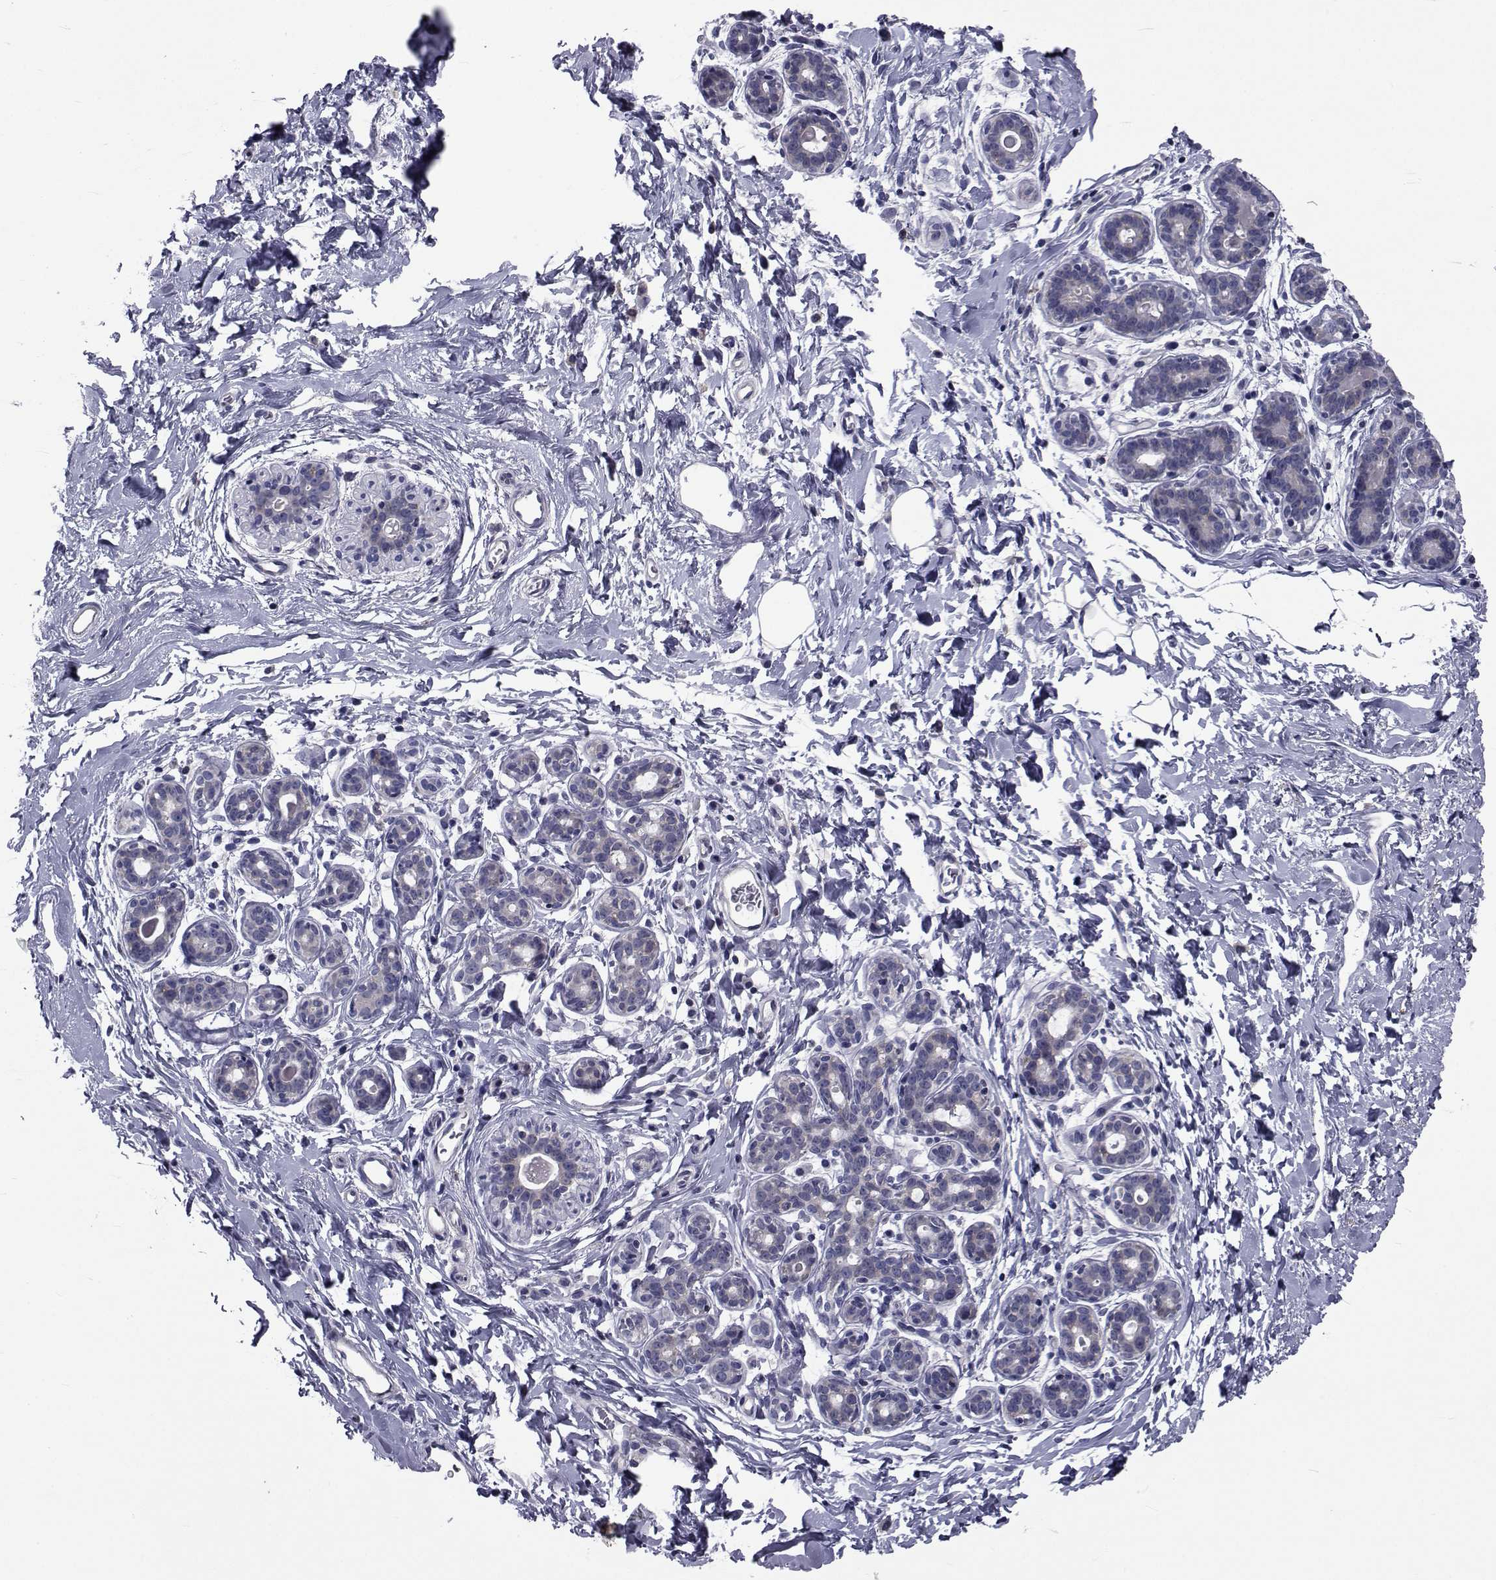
{"staining": {"intensity": "negative", "quantity": "none", "location": "none"}, "tissue": "breast", "cell_type": "Adipocytes", "image_type": "normal", "snomed": [{"axis": "morphology", "description": "Normal tissue, NOS"}, {"axis": "topography", "description": "Breast"}], "caption": "A micrograph of human breast is negative for staining in adipocytes.", "gene": "SLC30A10", "patient": {"sex": "female", "age": 43}}